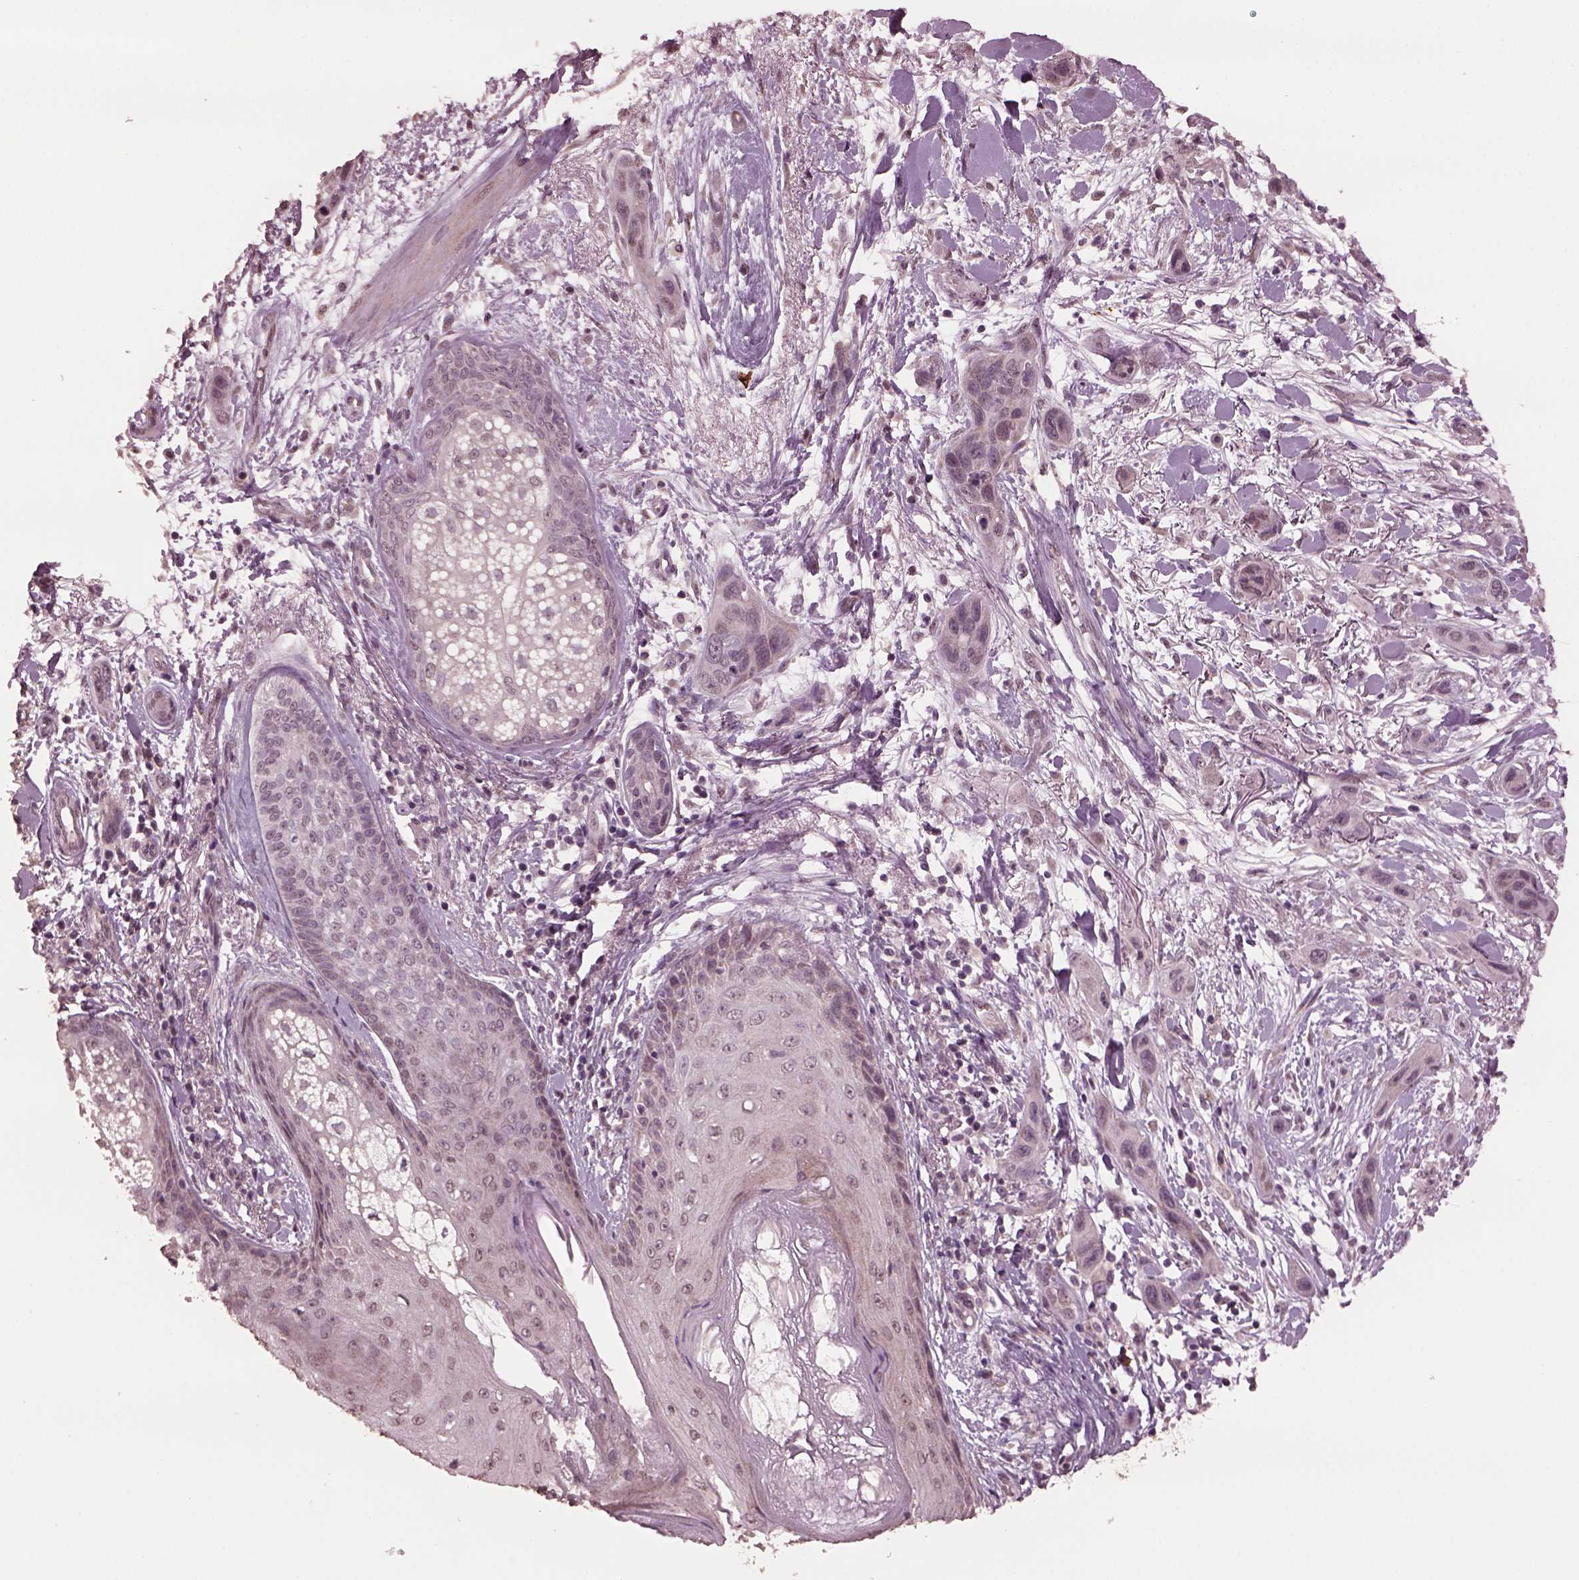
{"staining": {"intensity": "negative", "quantity": "none", "location": "none"}, "tissue": "skin cancer", "cell_type": "Tumor cells", "image_type": "cancer", "snomed": [{"axis": "morphology", "description": "Squamous cell carcinoma, NOS"}, {"axis": "topography", "description": "Skin"}], "caption": "Tumor cells show no significant protein staining in skin squamous cell carcinoma.", "gene": "IL18RAP", "patient": {"sex": "male", "age": 79}}